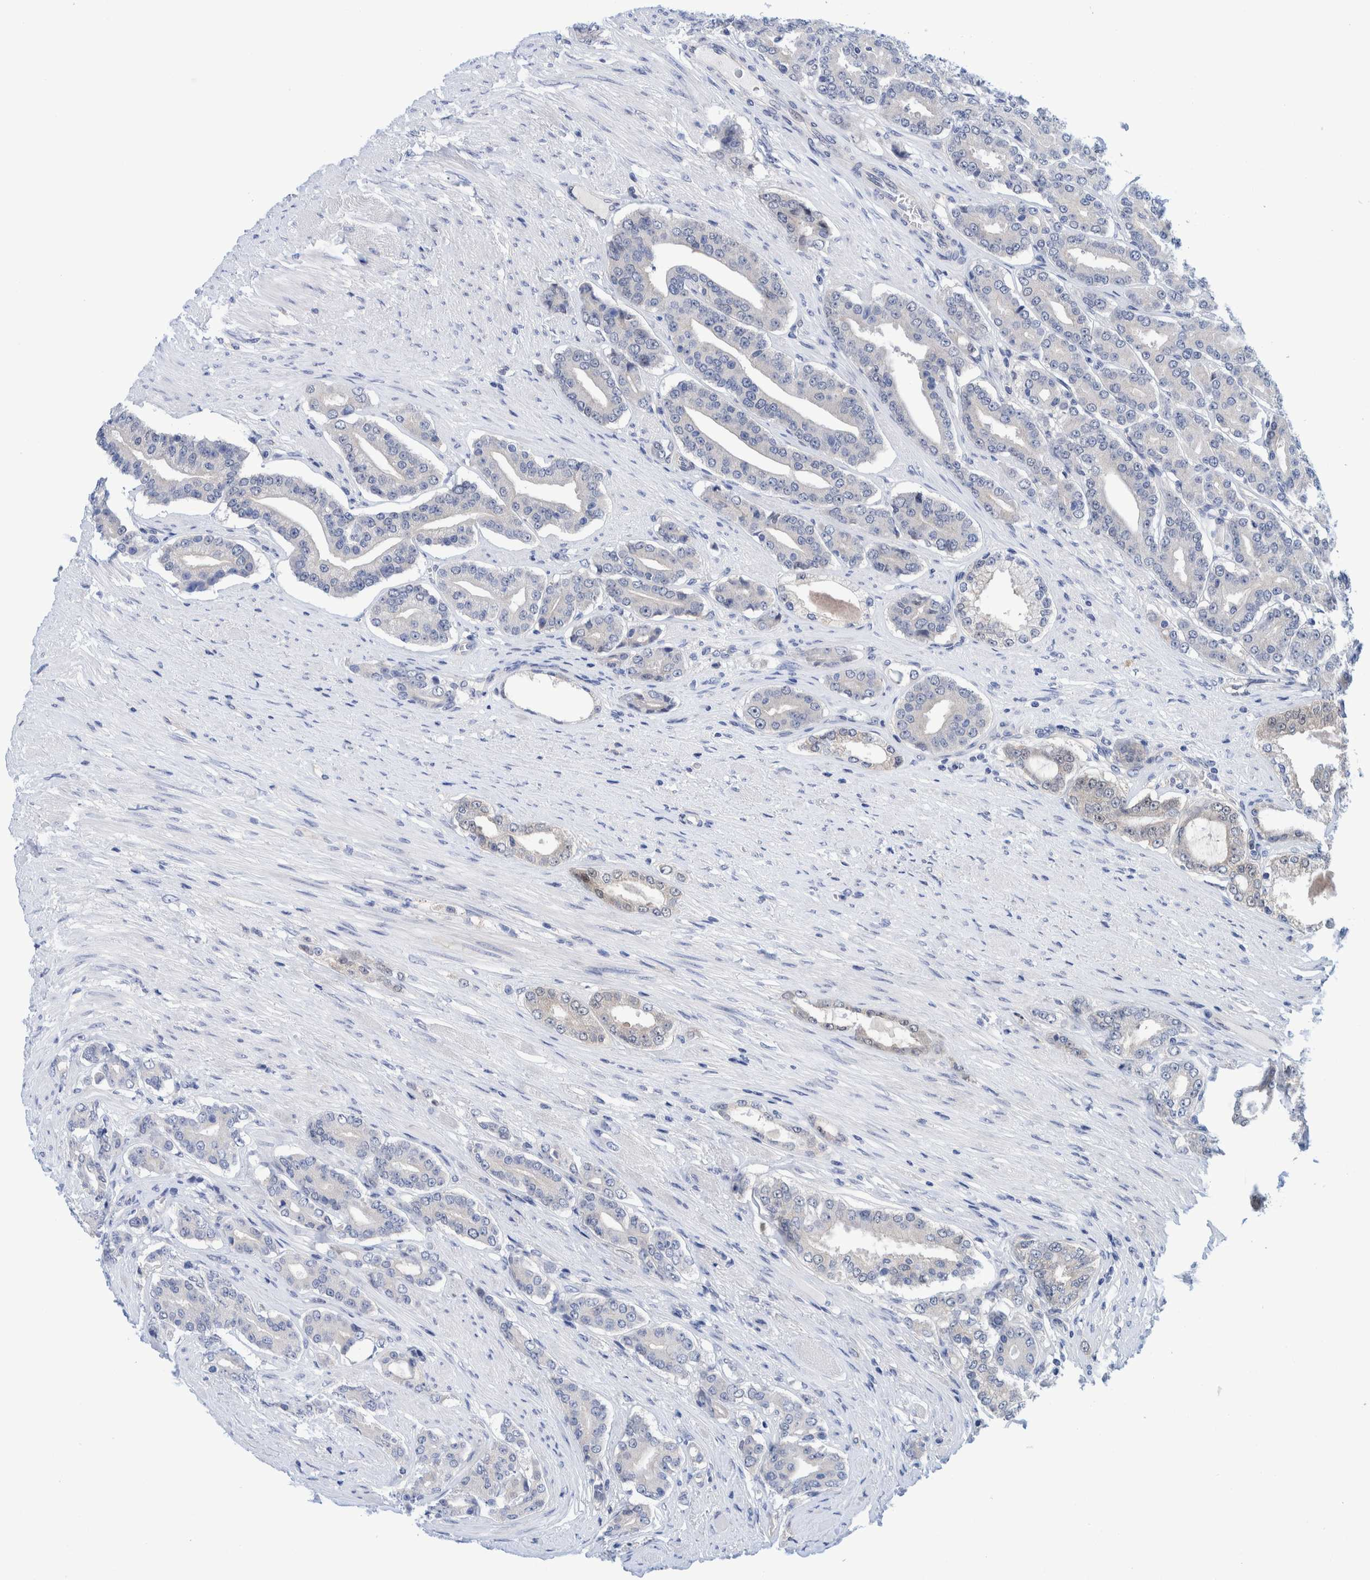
{"staining": {"intensity": "negative", "quantity": "none", "location": "none"}, "tissue": "prostate cancer", "cell_type": "Tumor cells", "image_type": "cancer", "snomed": [{"axis": "morphology", "description": "Adenocarcinoma, High grade"}, {"axis": "topography", "description": "Prostate"}], "caption": "Tumor cells show no significant protein staining in adenocarcinoma (high-grade) (prostate).", "gene": "PFAS", "patient": {"sex": "male", "age": 71}}